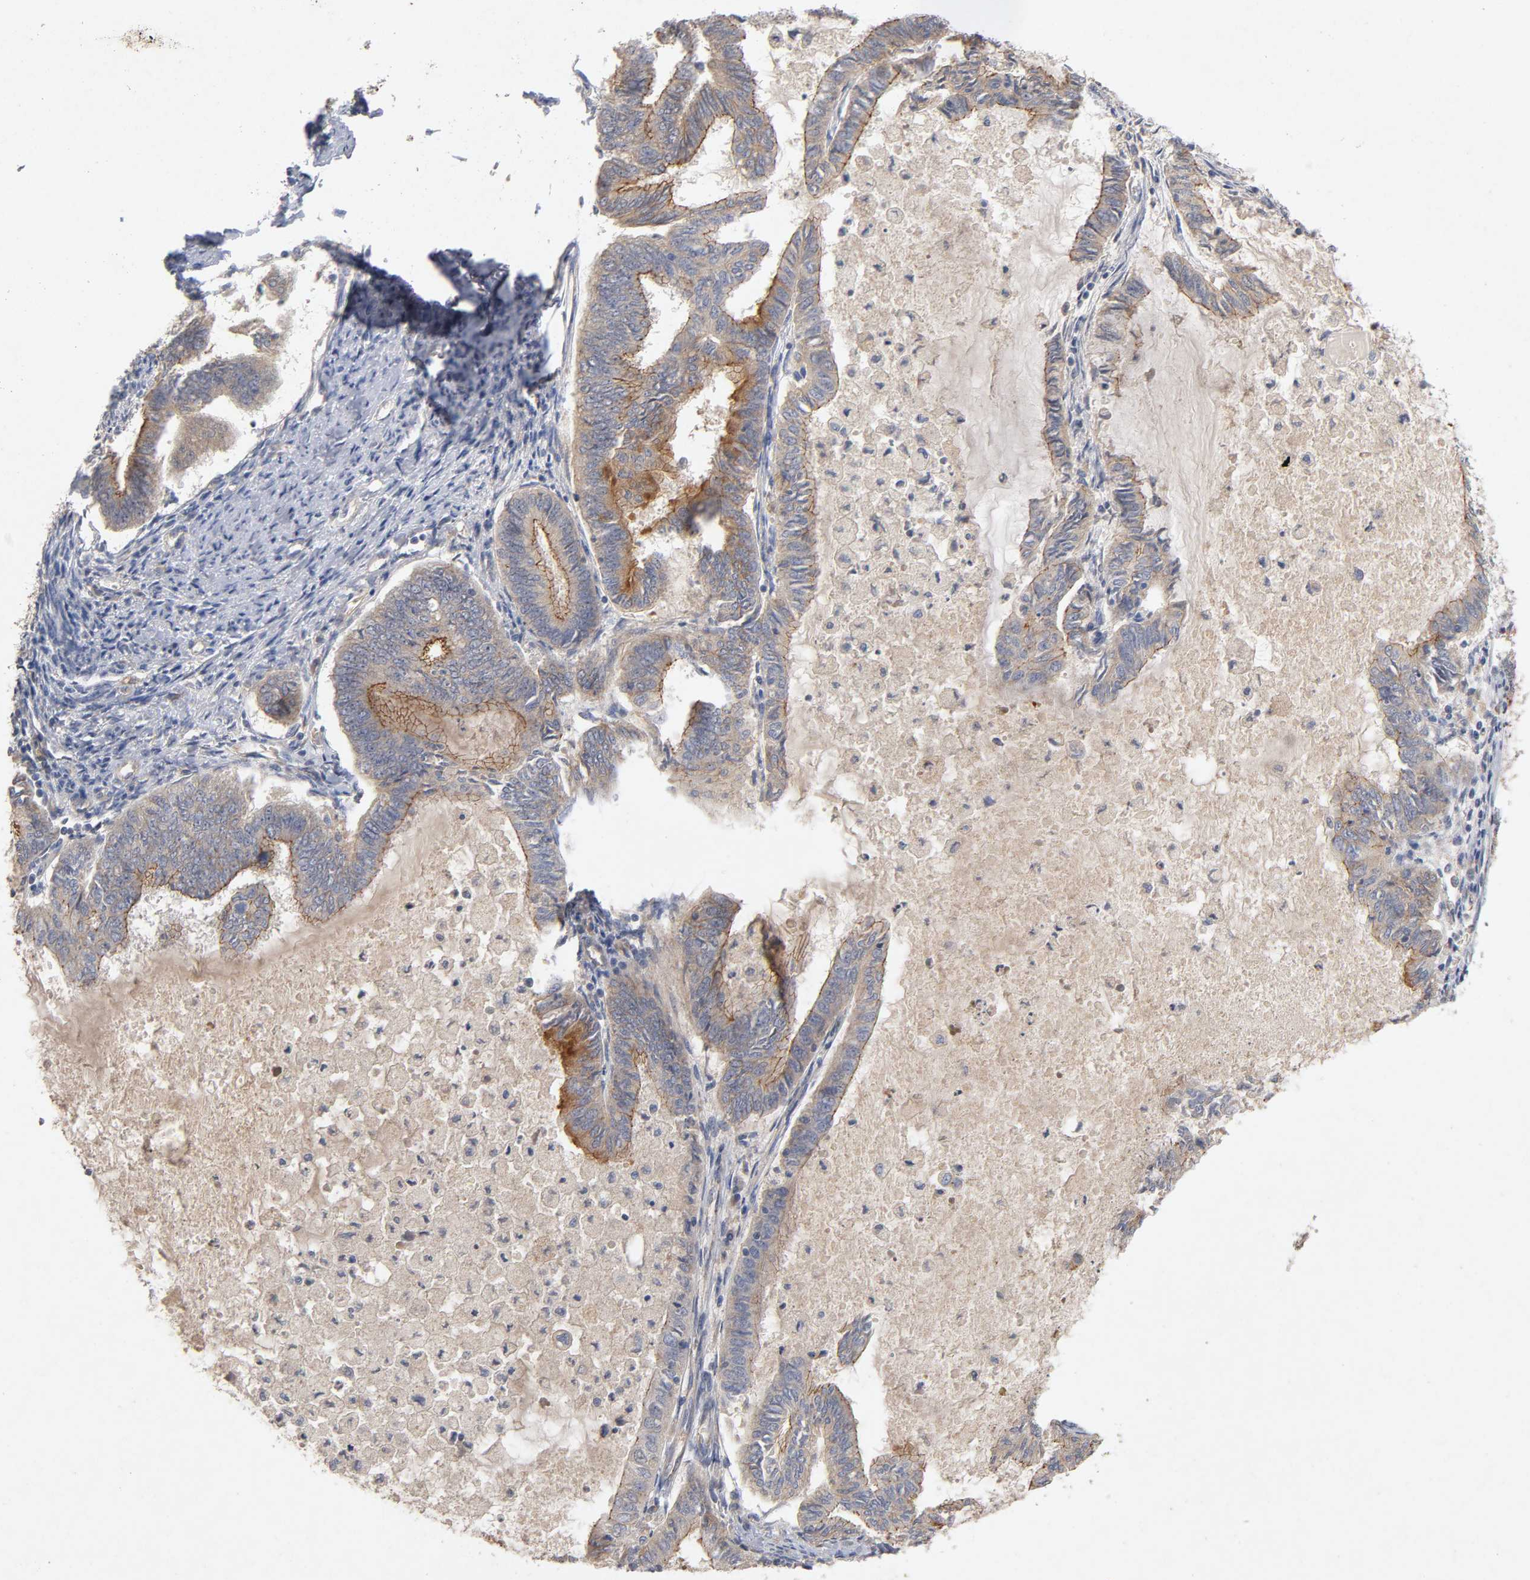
{"staining": {"intensity": "moderate", "quantity": "25%-75%", "location": "cytoplasmic/membranous"}, "tissue": "endometrial cancer", "cell_type": "Tumor cells", "image_type": "cancer", "snomed": [{"axis": "morphology", "description": "Adenocarcinoma, NOS"}, {"axis": "topography", "description": "Endometrium"}], "caption": "An IHC image of tumor tissue is shown. Protein staining in brown highlights moderate cytoplasmic/membranous positivity in adenocarcinoma (endometrial) within tumor cells. The staining is performed using DAB brown chromogen to label protein expression. The nuclei are counter-stained blue using hematoxylin.", "gene": "PDZD11", "patient": {"sex": "female", "age": 86}}